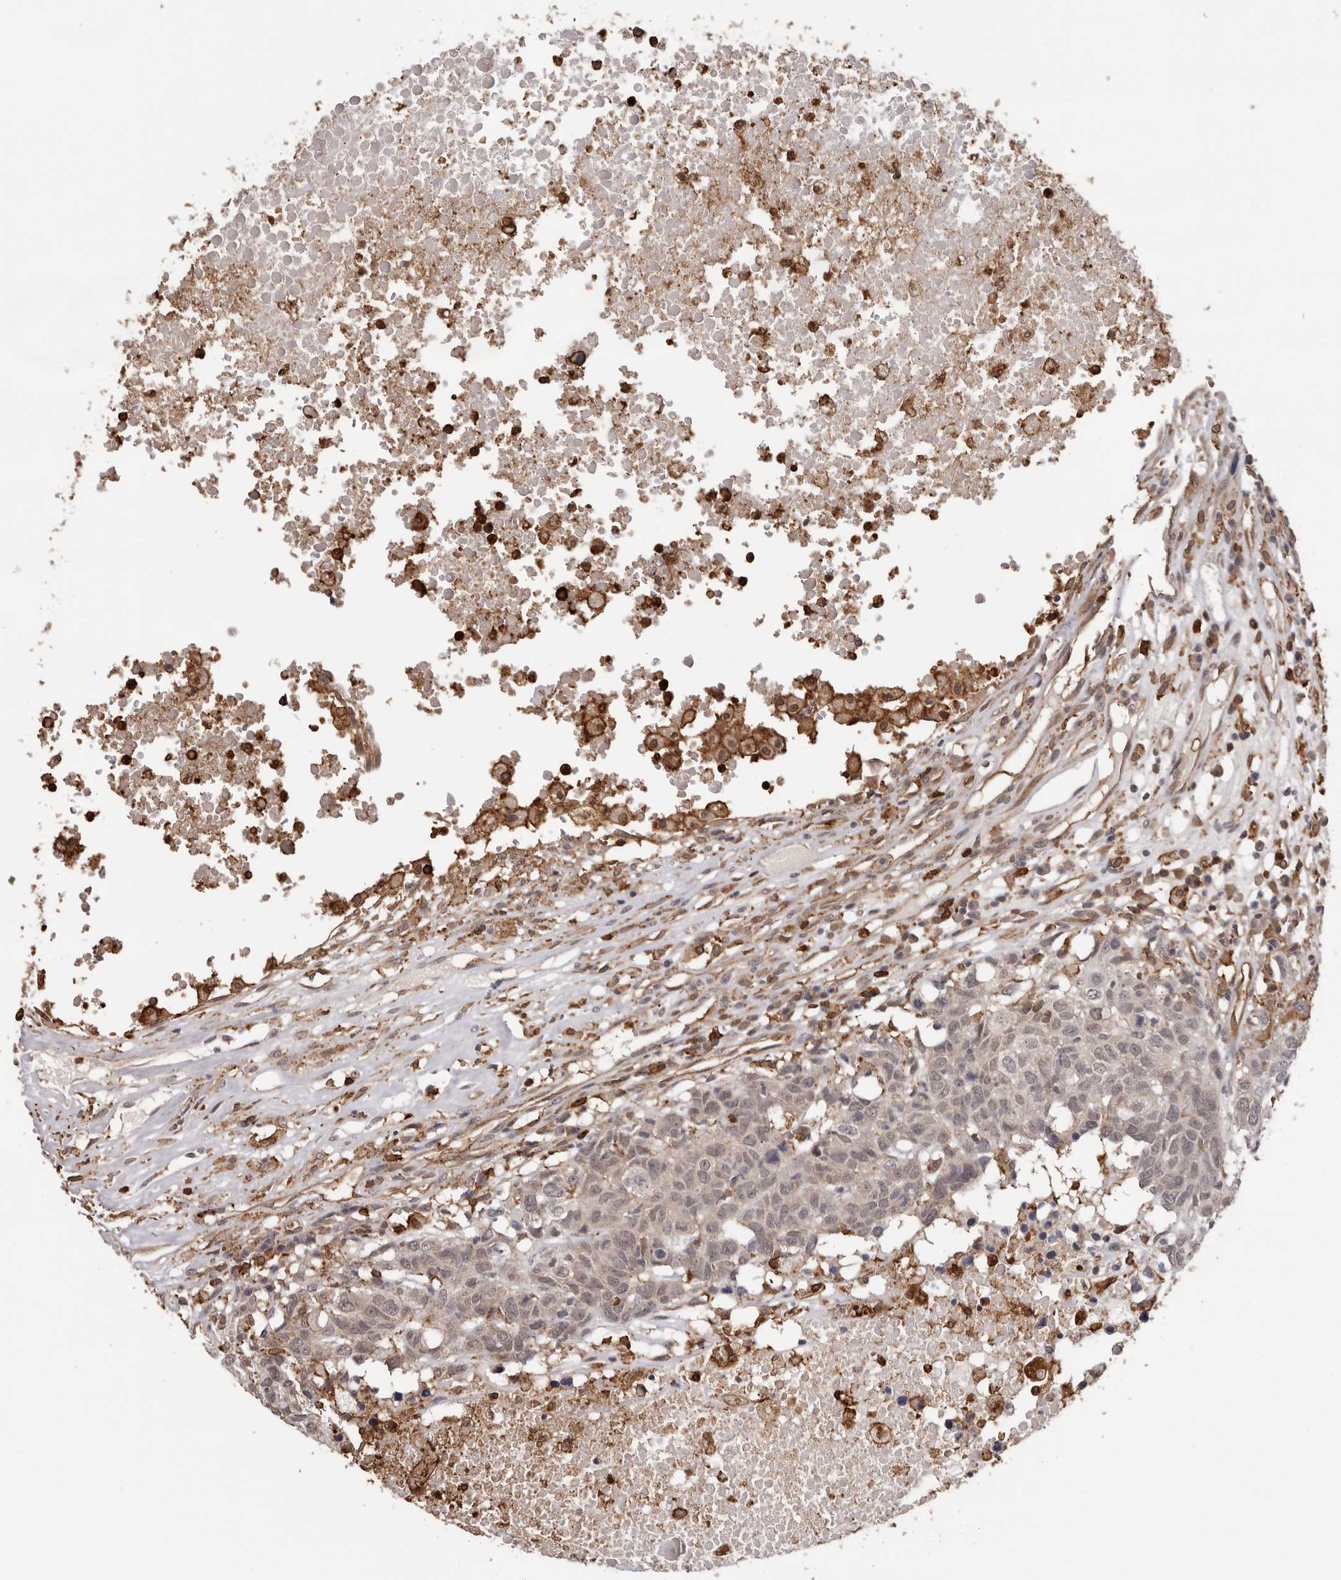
{"staining": {"intensity": "negative", "quantity": "none", "location": "none"}, "tissue": "head and neck cancer", "cell_type": "Tumor cells", "image_type": "cancer", "snomed": [{"axis": "morphology", "description": "Squamous cell carcinoma, NOS"}, {"axis": "topography", "description": "Head-Neck"}], "caption": "The image reveals no significant positivity in tumor cells of head and neck cancer (squamous cell carcinoma). The staining was performed using DAB (3,3'-diaminobenzidine) to visualize the protein expression in brown, while the nuclei were stained in blue with hematoxylin (Magnification: 20x).", "gene": "PRR12", "patient": {"sex": "male", "age": 66}}